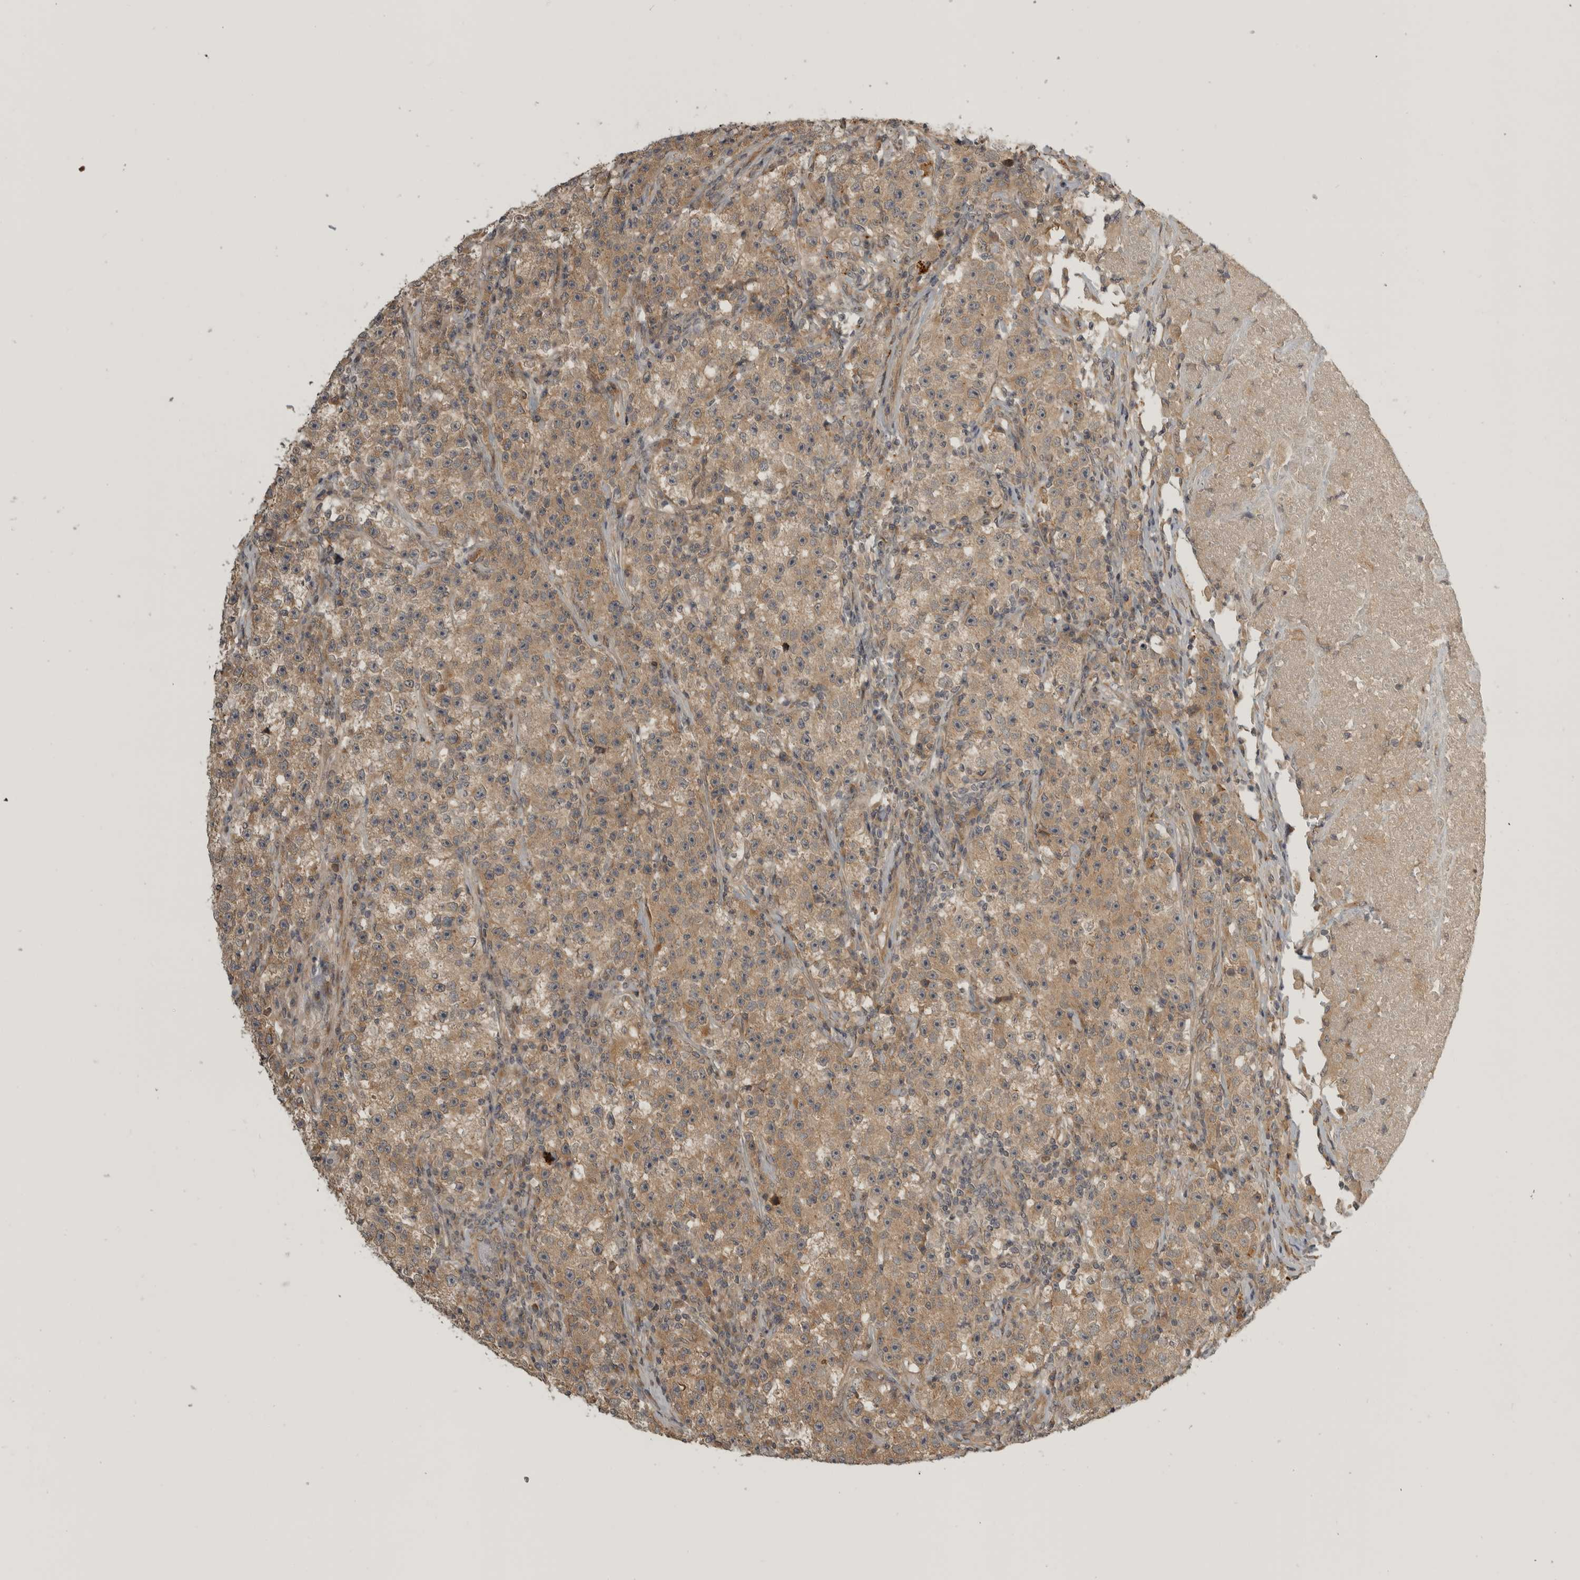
{"staining": {"intensity": "weak", "quantity": ">75%", "location": "cytoplasmic/membranous"}, "tissue": "testis cancer", "cell_type": "Tumor cells", "image_type": "cancer", "snomed": [{"axis": "morphology", "description": "Seminoma, NOS"}, {"axis": "topography", "description": "Testis"}], "caption": "A brown stain labels weak cytoplasmic/membranous staining of a protein in testis seminoma tumor cells.", "gene": "CUEDC1", "patient": {"sex": "male", "age": 22}}